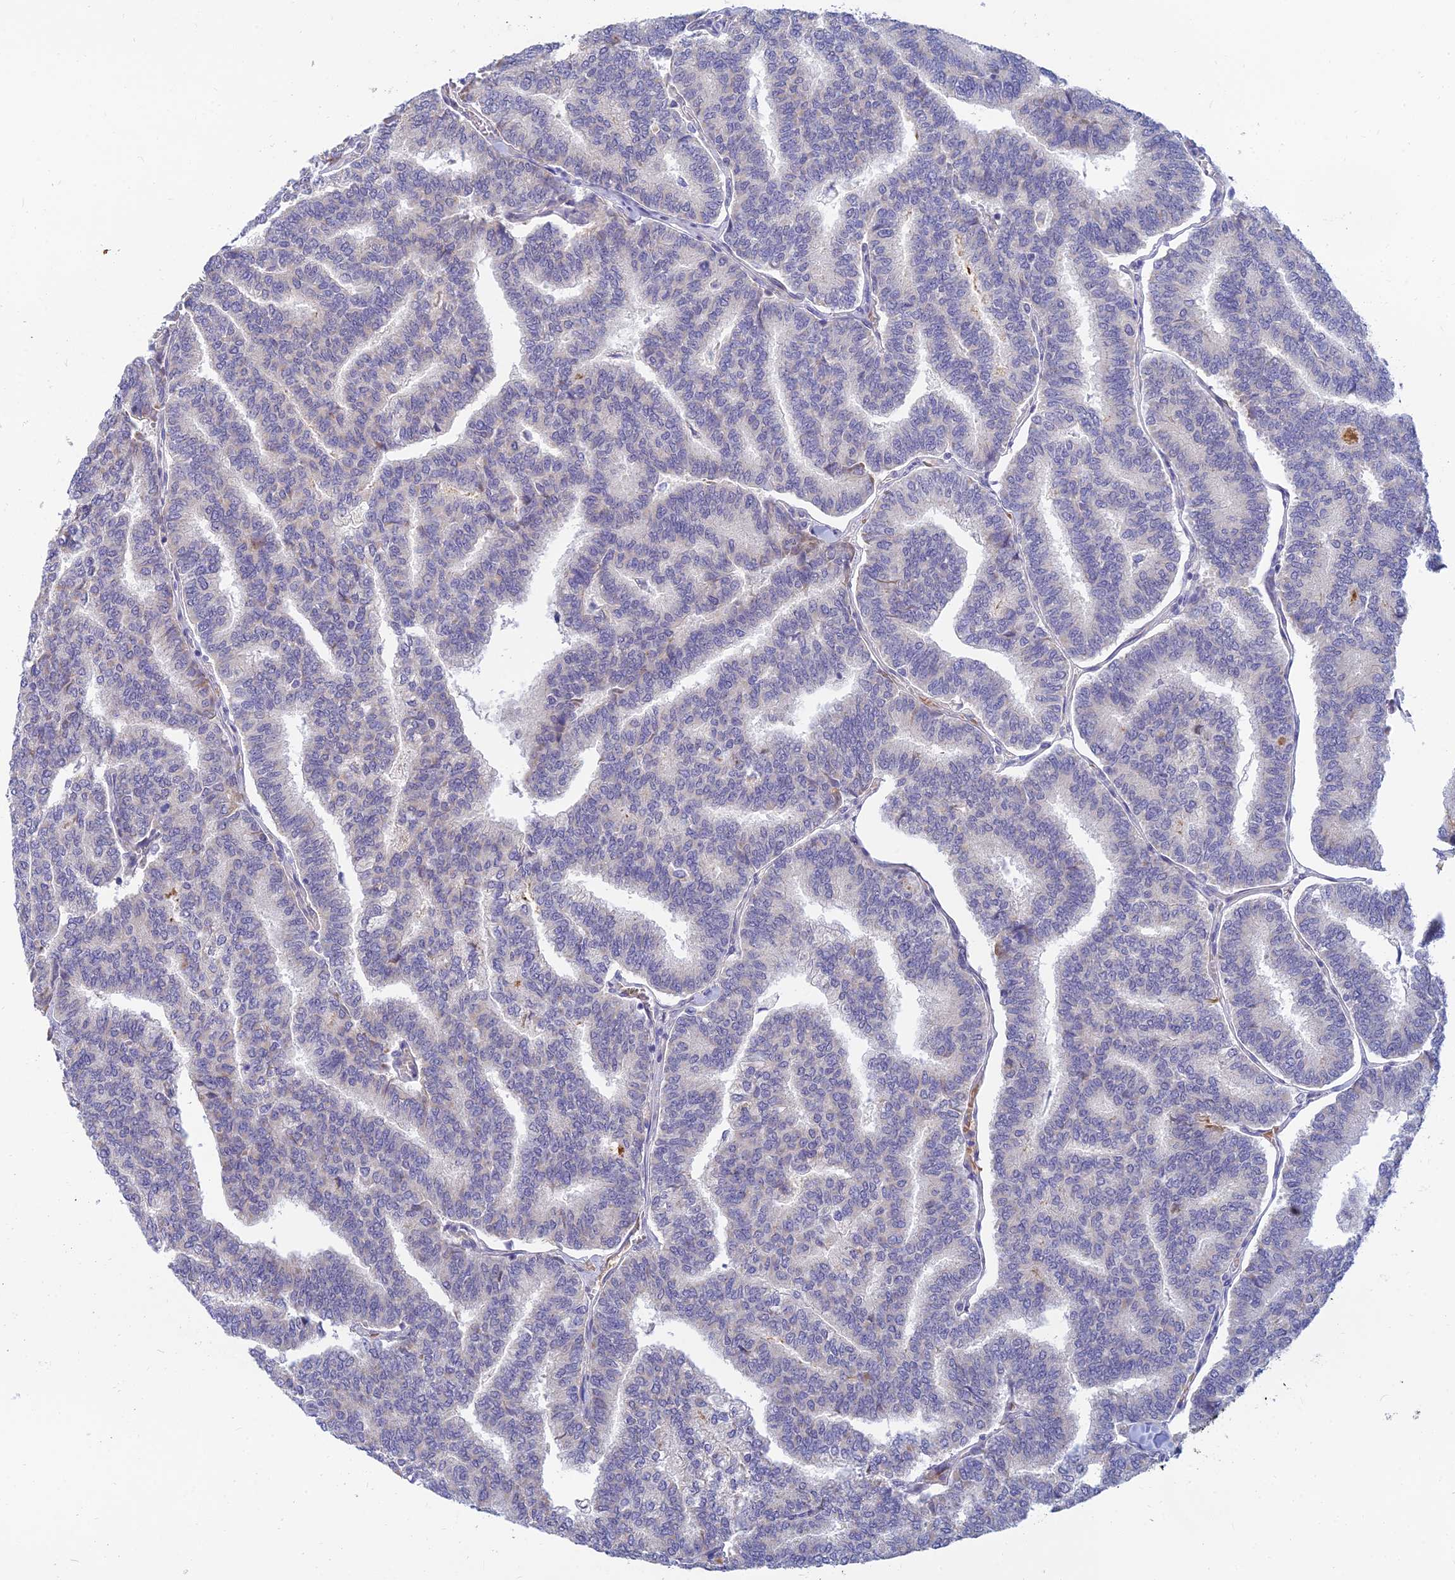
{"staining": {"intensity": "negative", "quantity": "none", "location": "none"}, "tissue": "thyroid cancer", "cell_type": "Tumor cells", "image_type": "cancer", "snomed": [{"axis": "morphology", "description": "Papillary adenocarcinoma, NOS"}, {"axis": "topography", "description": "Thyroid gland"}], "caption": "The IHC histopathology image has no significant expression in tumor cells of thyroid papillary adenocarcinoma tissue.", "gene": "ANKS4B", "patient": {"sex": "female", "age": 35}}